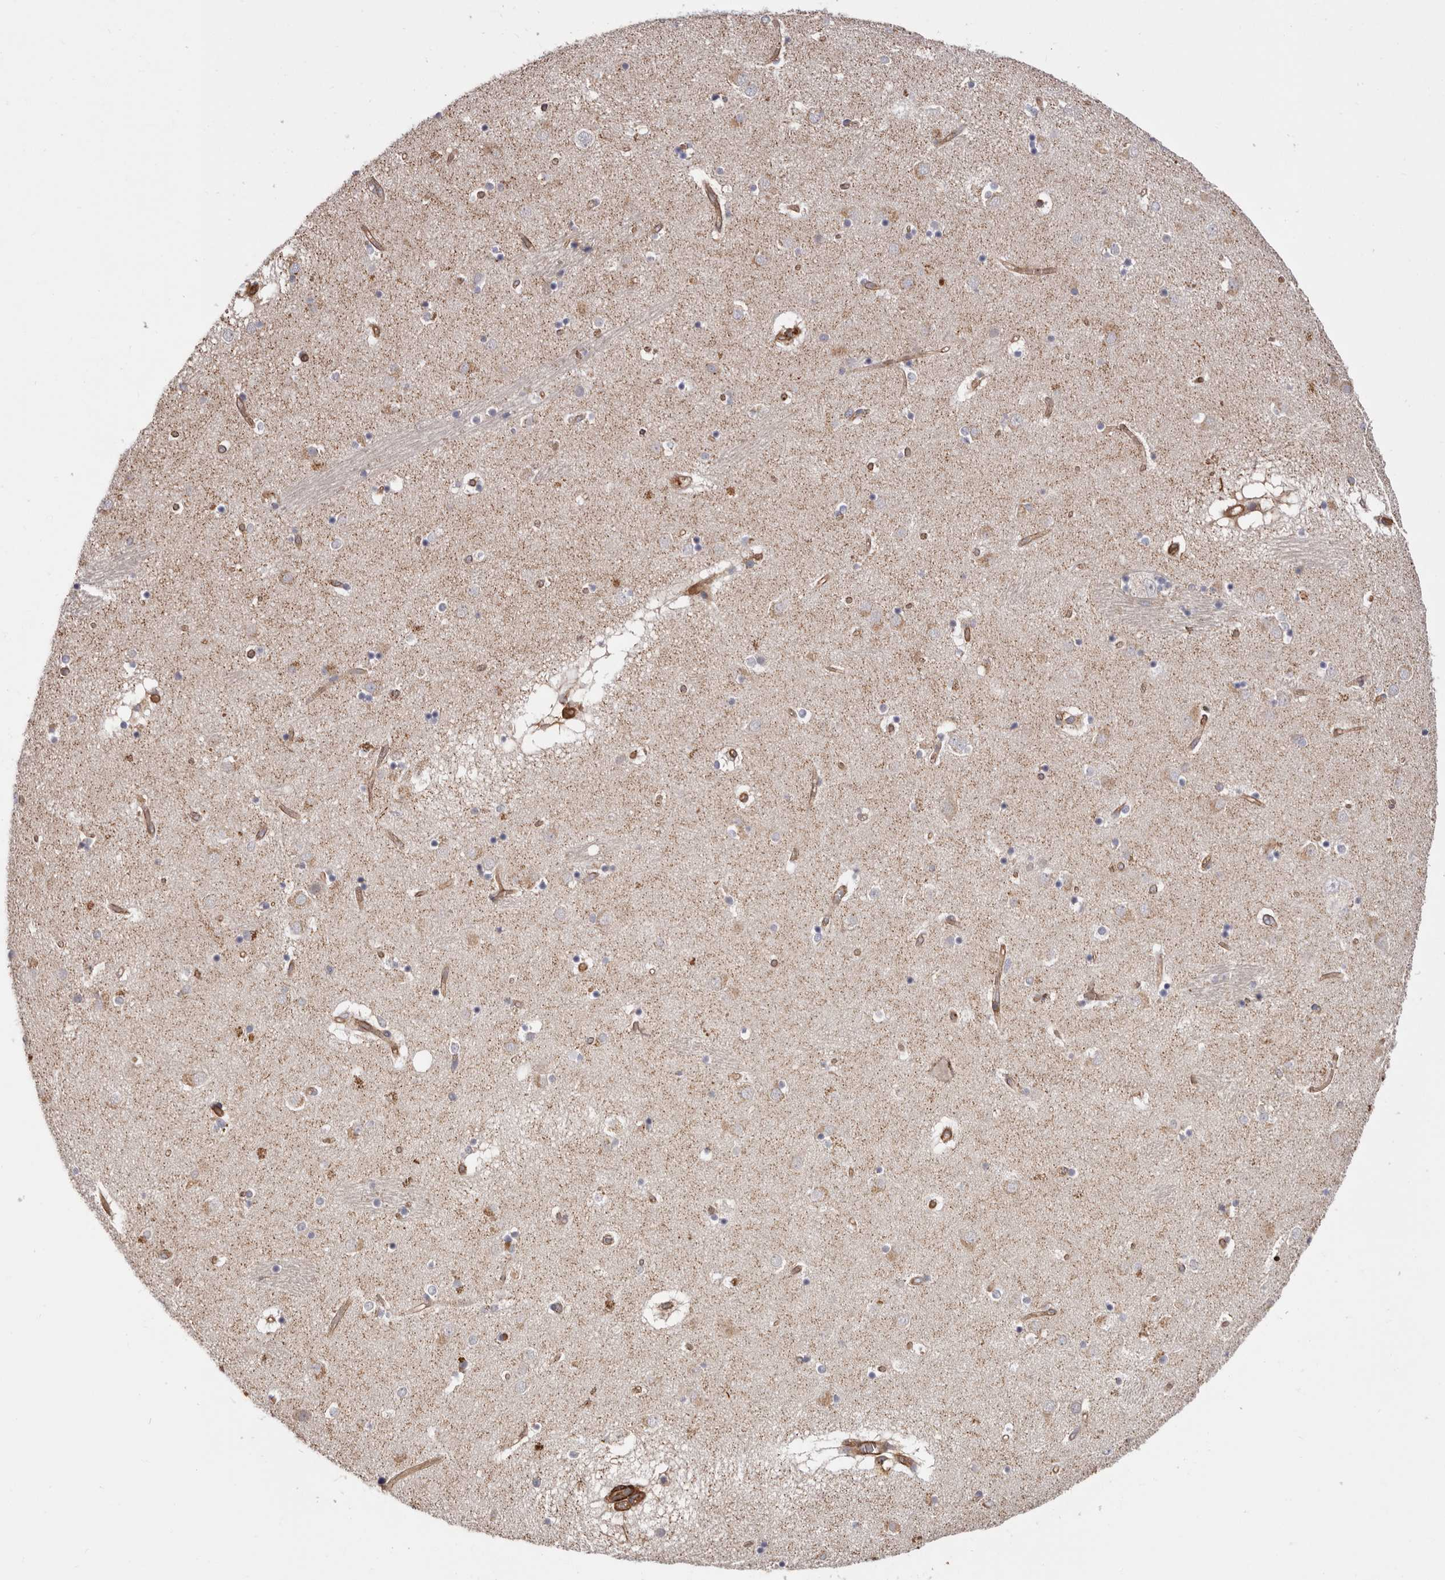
{"staining": {"intensity": "weak", "quantity": "<25%", "location": "cytoplasmic/membranous"}, "tissue": "caudate", "cell_type": "Glial cells", "image_type": "normal", "snomed": [{"axis": "morphology", "description": "Normal tissue, NOS"}, {"axis": "topography", "description": "Lateral ventricle wall"}], "caption": "A high-resolution micrograph shows IHC staining of normal caudate, which shows no significant positivity in glial cells.", "gene": "TMC7", "patient": {"sex": "male", "age": 70}}